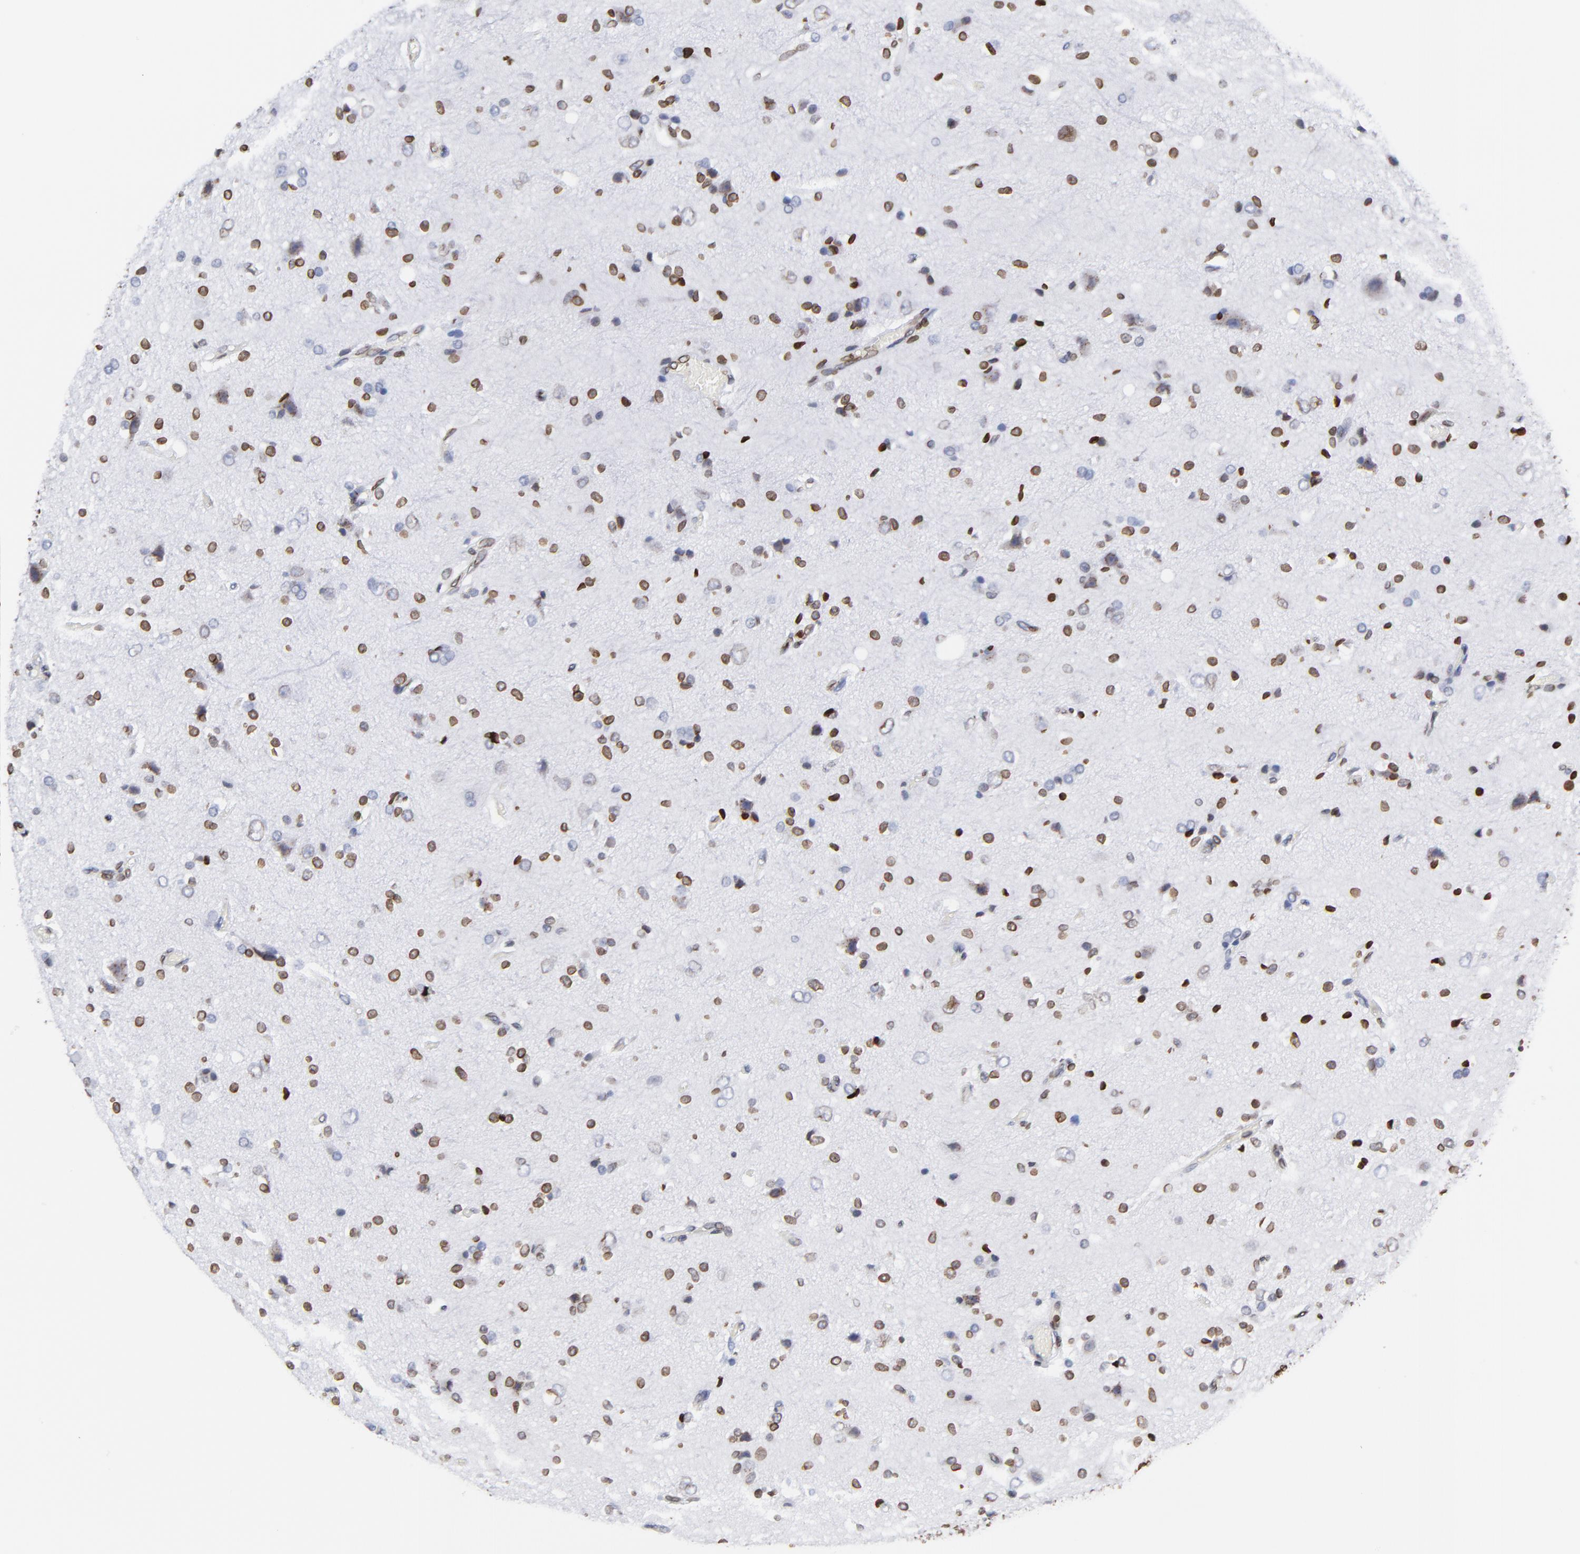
{"staining": {"intensity": "strong", "quantity": "25%-75%", "location": "cytoplasmic/membranous,nuclear"}, "tissue": "glioma", "cell_type": "Tumor cells", "image_type": "cancer", "snomed": [{"axis": "morphology", "description": "Glioma, malignant, High grade"}, {"axis": "topography", "description": "Brain"}], "caption": "A brown stain highlights strong cytoplasmic/membranous and nuclear staining of a protein in human malignant glioma (high-grade) tumor cells.", "gene": "THAP7", "patient": {"sex": "male", "age": 47}}